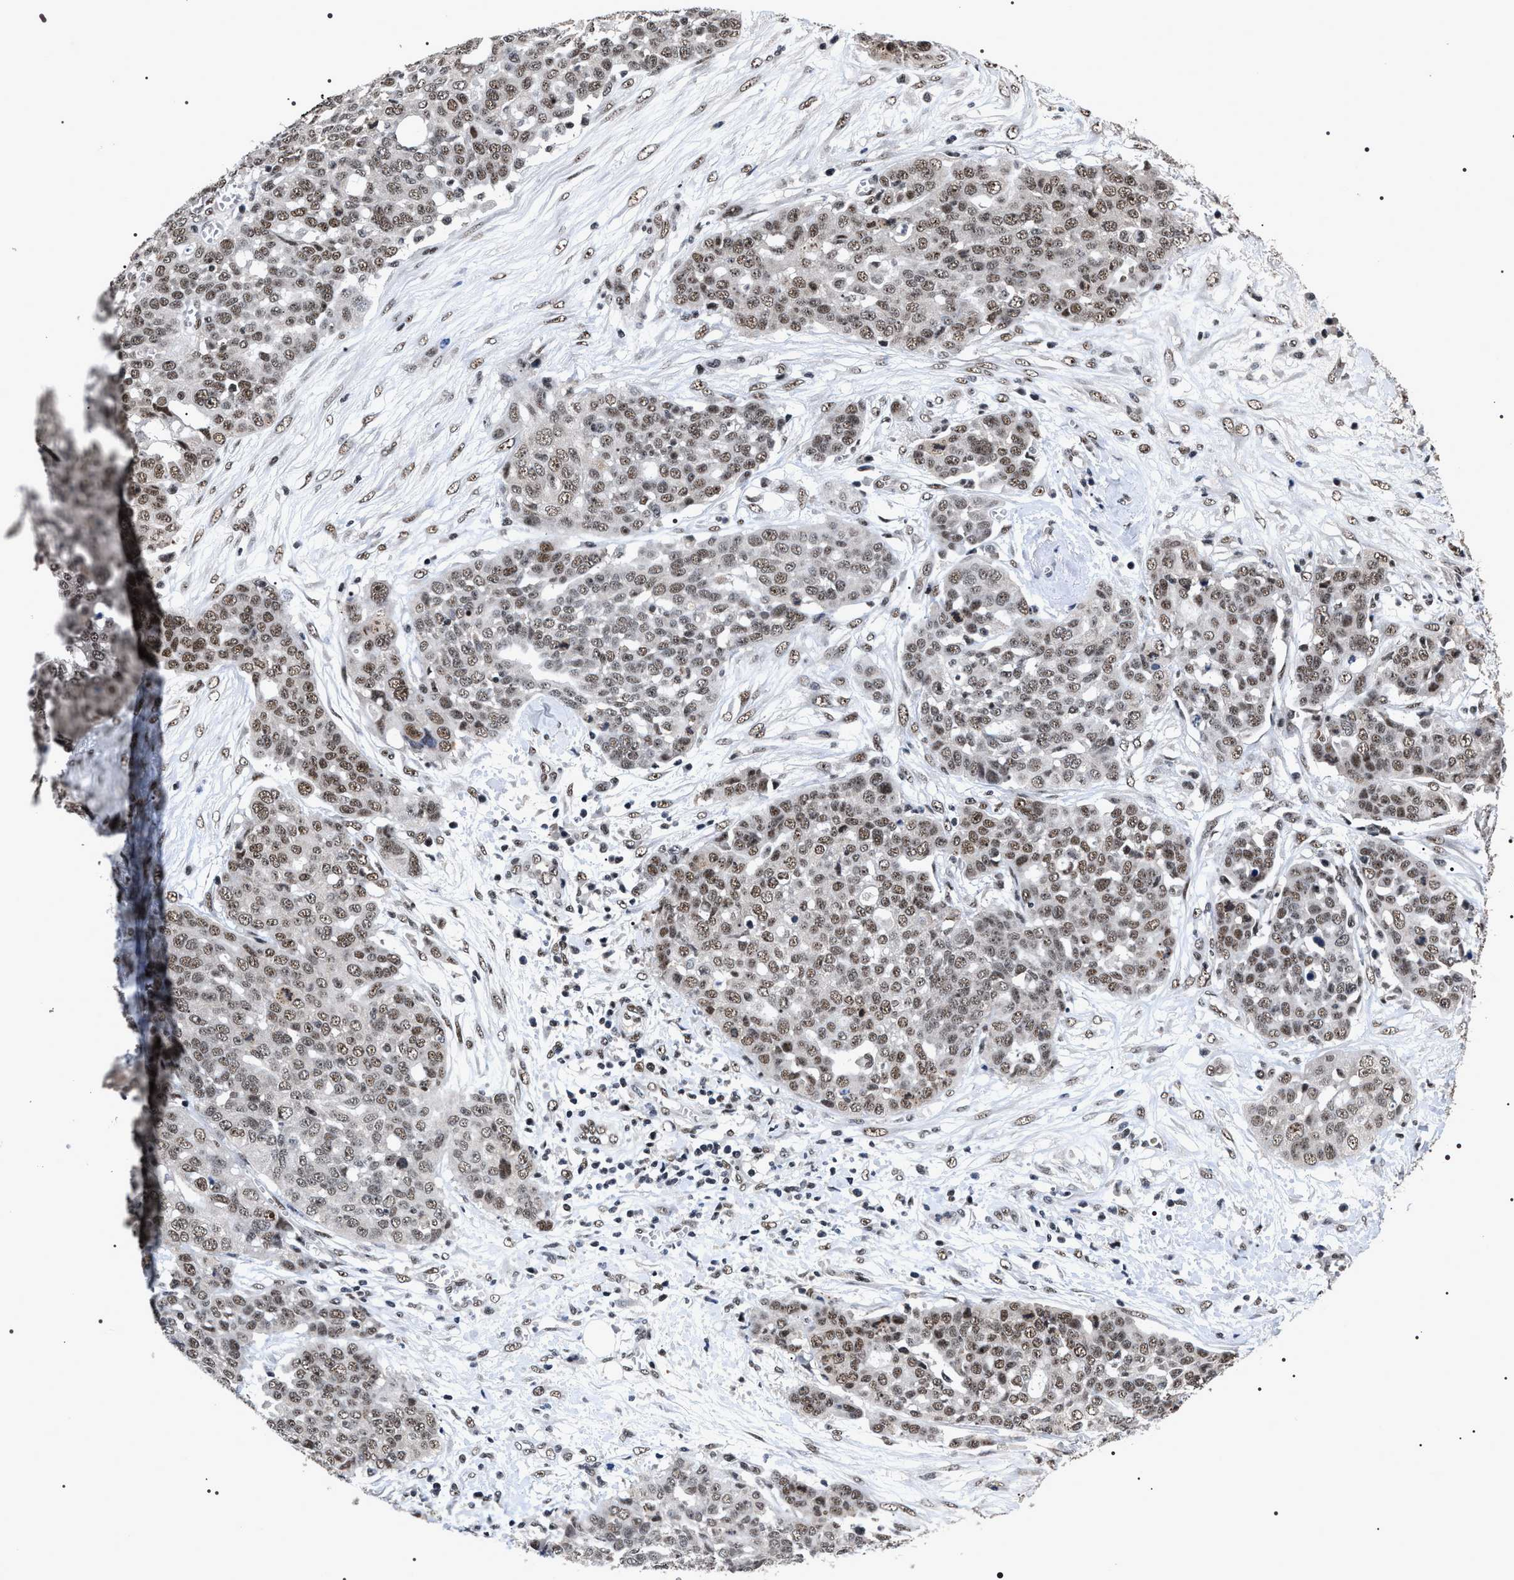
{"staining": {"intensity": "moderate", "quantity": ">75%", "location": "nuclear"}, "tissue": "ovarian cancer", "cell_type": "Tumor cells", "image_type": "cancer", "snomed": [{"axis": "morphology", "description": "Cystadenocarcinoma, serous, NOS"}, {"axis": "topography", "description": "Soft tissue"}, {"axis": "topography", "description": "Ovary"}], "caption": "Human ovarian cancer (serous cystadenocarcinoma) stained with a brown dye exhibits moderate nuclear positive expression in approximately >75% of tumor cells.", "gene": "RRP1B", "patient": {"sex": "female", "age": 57}}